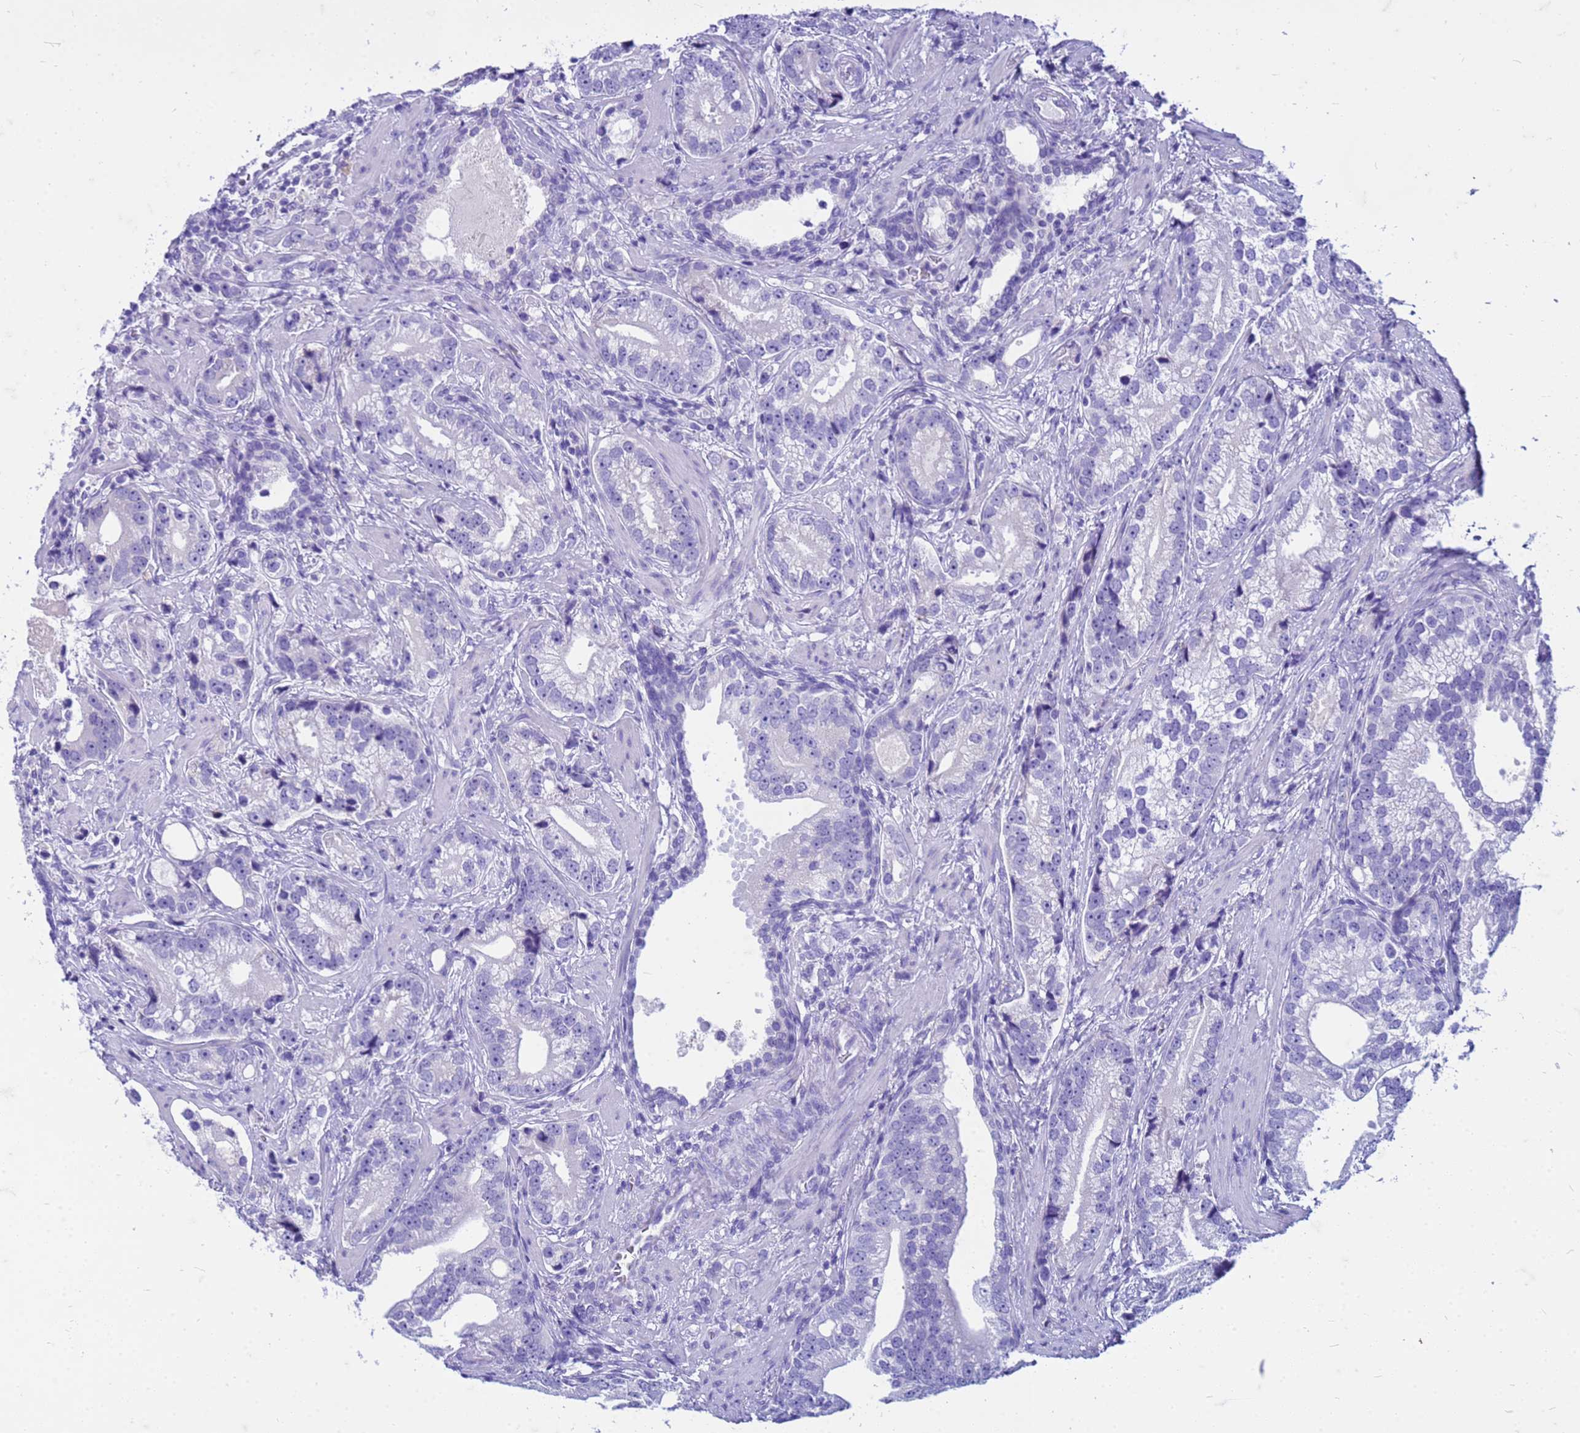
{"staining": {"intensity": "negative", "quantity": "none", "location": "none"}, "tissue": "prostate cancer", "cell_type": "Tumor cells", "image_type": "cancer", "snomed": [{"axis": "morphology", "description": "Adenocarcinoma, High grade"}, {"axis": "topography", "description": "Prostate"}], "caption": "Adenocarcinoma (high-grade) (prostate) stained for a protein using immunohistochemistry reveals no staining tumor cells.", "gene": "CFAP100", "patient": {"sex": "male", "age": 75}}